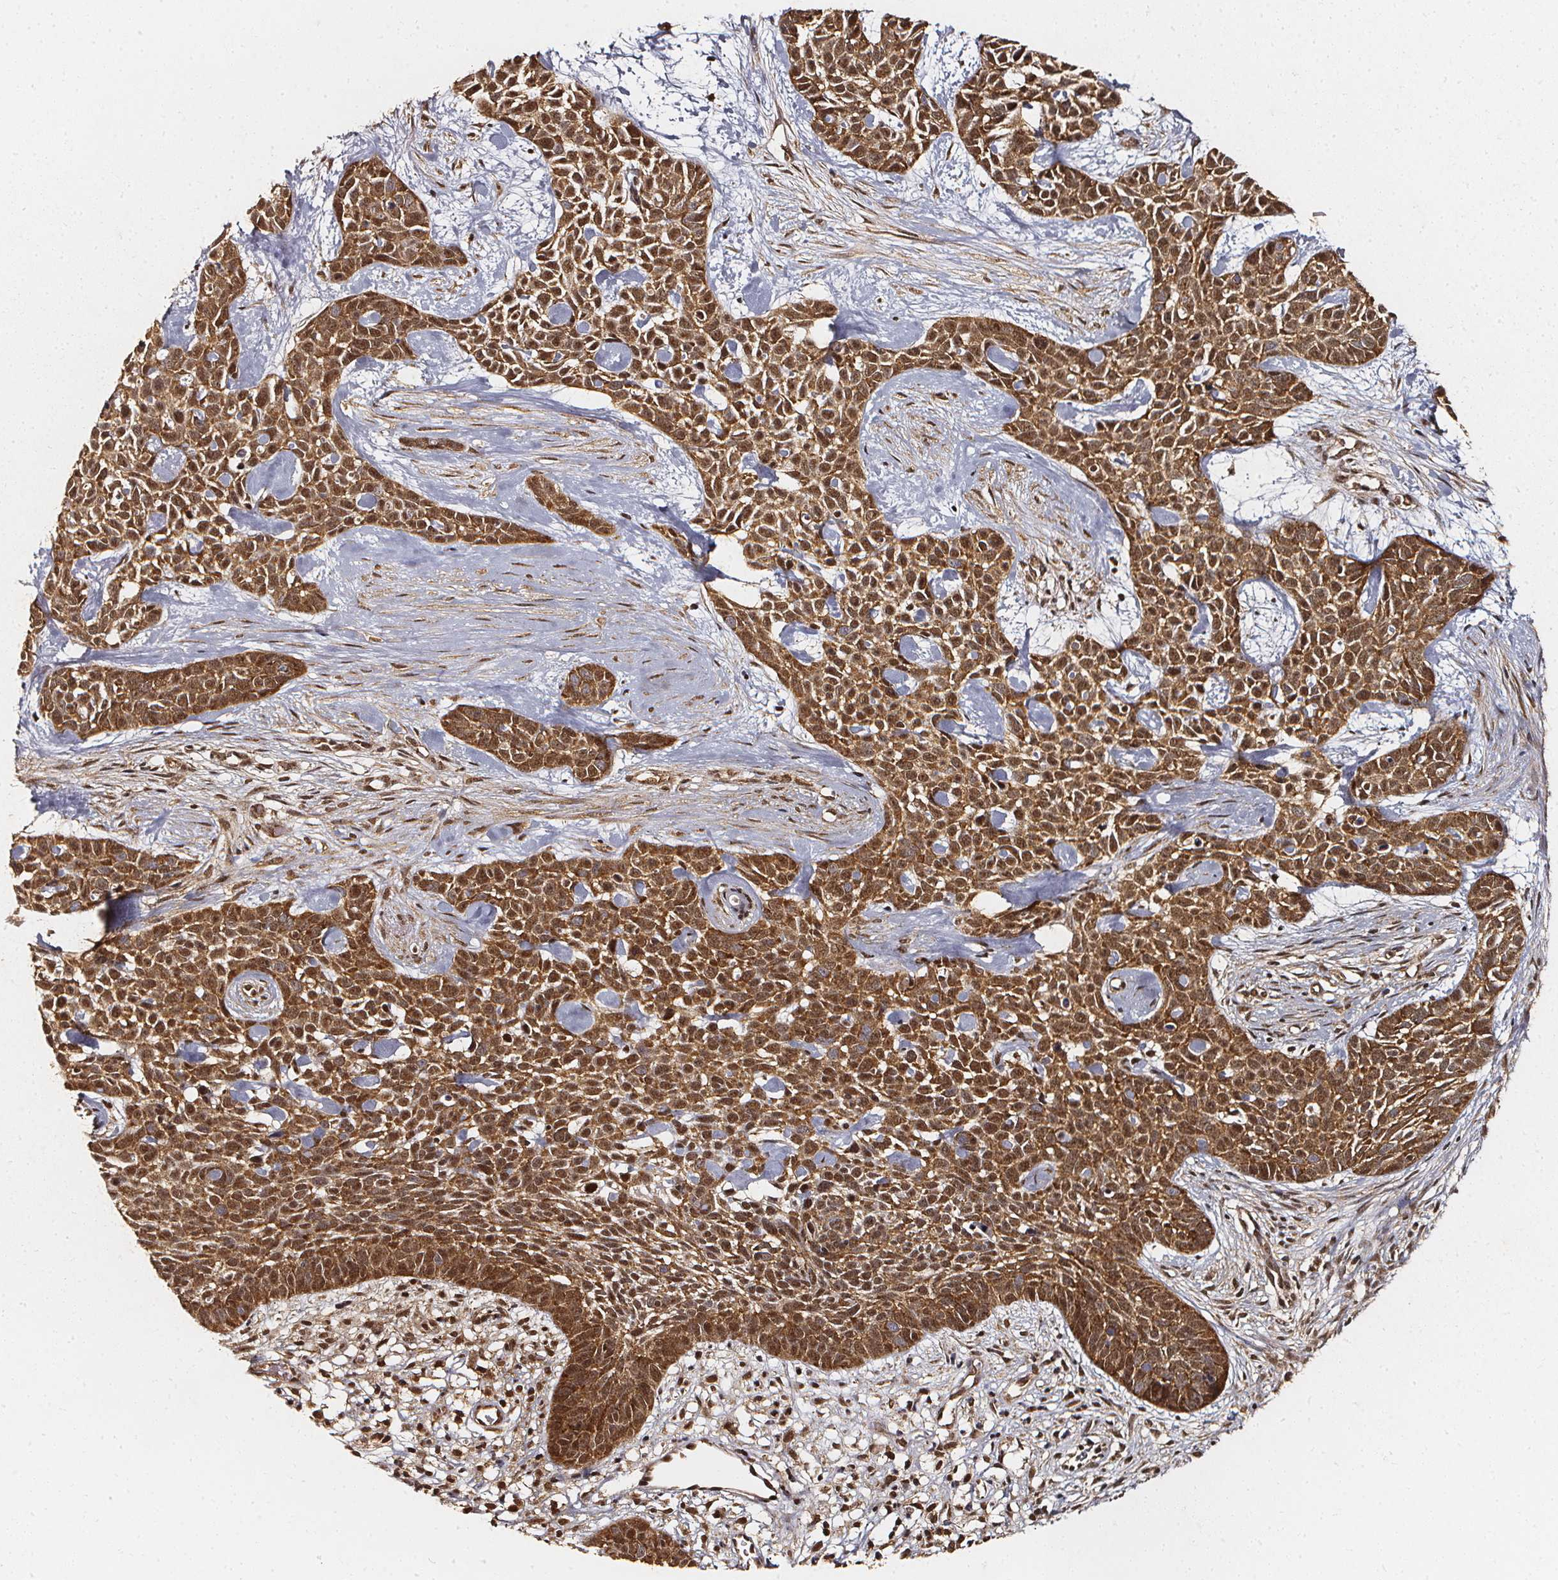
{"staining": {"intensity": "moderate", "quantity": ">75%", "location": "cytoplasmic/membranous,nuclear"}, "tissue": "skin cancer", "cell_type": "Tumor cells", "image_type": "cancer", "snomed": [{"axis": "morphology", "description": "Basal cell carcinoma"}, {"axis": "topography", "description": "Skin"}], "caption": "Immunohistochemical staining of human skin cancer exhibits moderate cytoplasmic/membranous and nuclear protein positivity in about >75% of tumor cells.", "gene": "SMN1", "patient": {"sex": "male", "age": 69}}